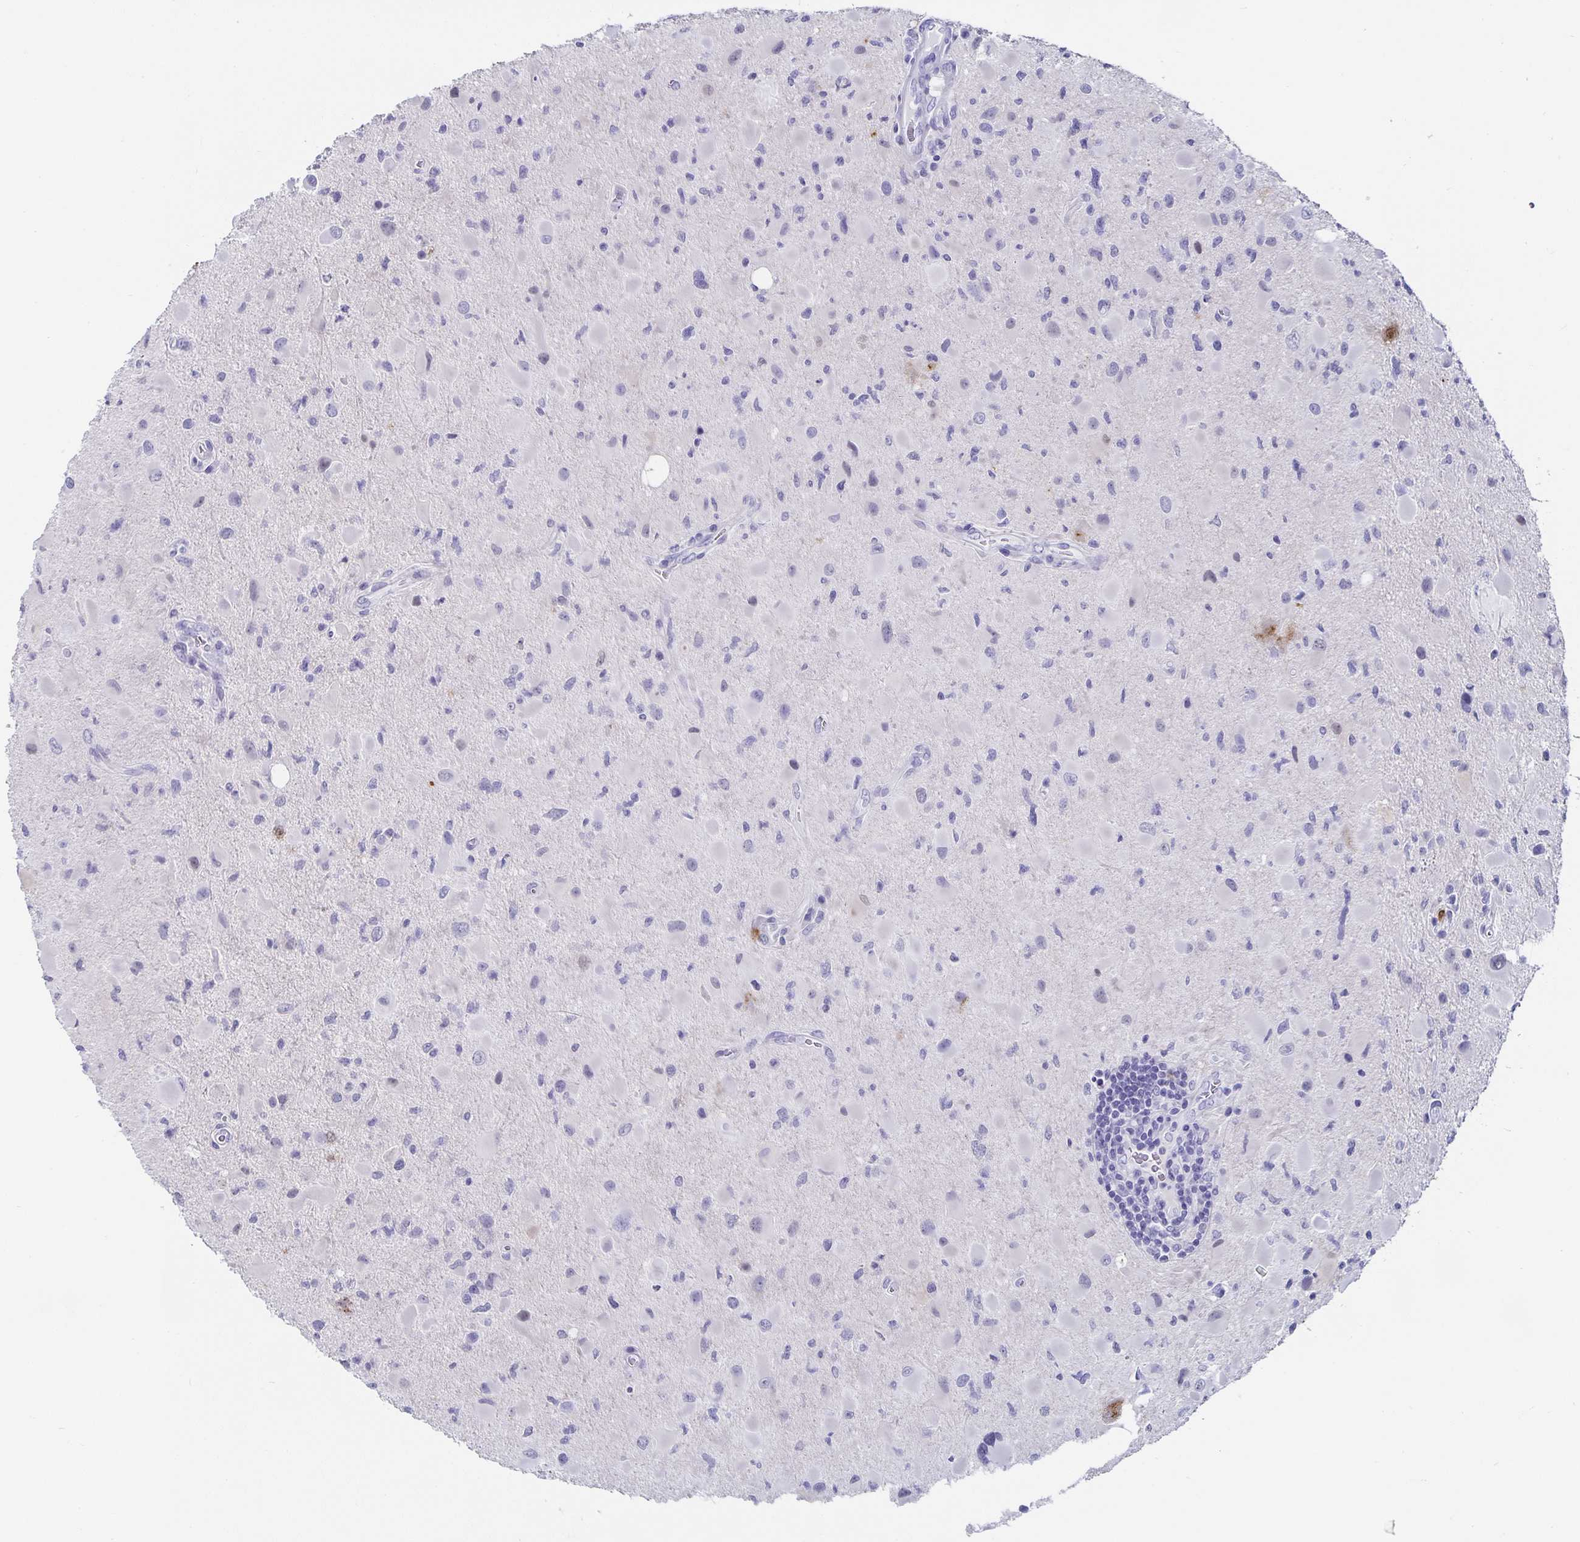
{"staining": {"intensity": "negative", "quantity": "none", "location": "none"}, "tissue": "glioma", "cell_type": "Tumor cells", "image_type": "cancer", "snomed": [{"axis": "morphology", "description": "Glioma, malignant, Low grade"}, {"axis": "topography", "description": "Brain"}], "caption": "A high-resolution photomicrograph shows immunohistochemistry (IHC) staining of glioma, which demonstrates no significant positivity in tumor cells. Brightfield microscopy of immunohistochemistry (IHC) stained with DAB (3,3'-diaminobenzidine) (brown) and hematoxylin (blue), captured at high magnification.", "gene": "CHGA", "patient": {"sex": "female", "age": 32}}